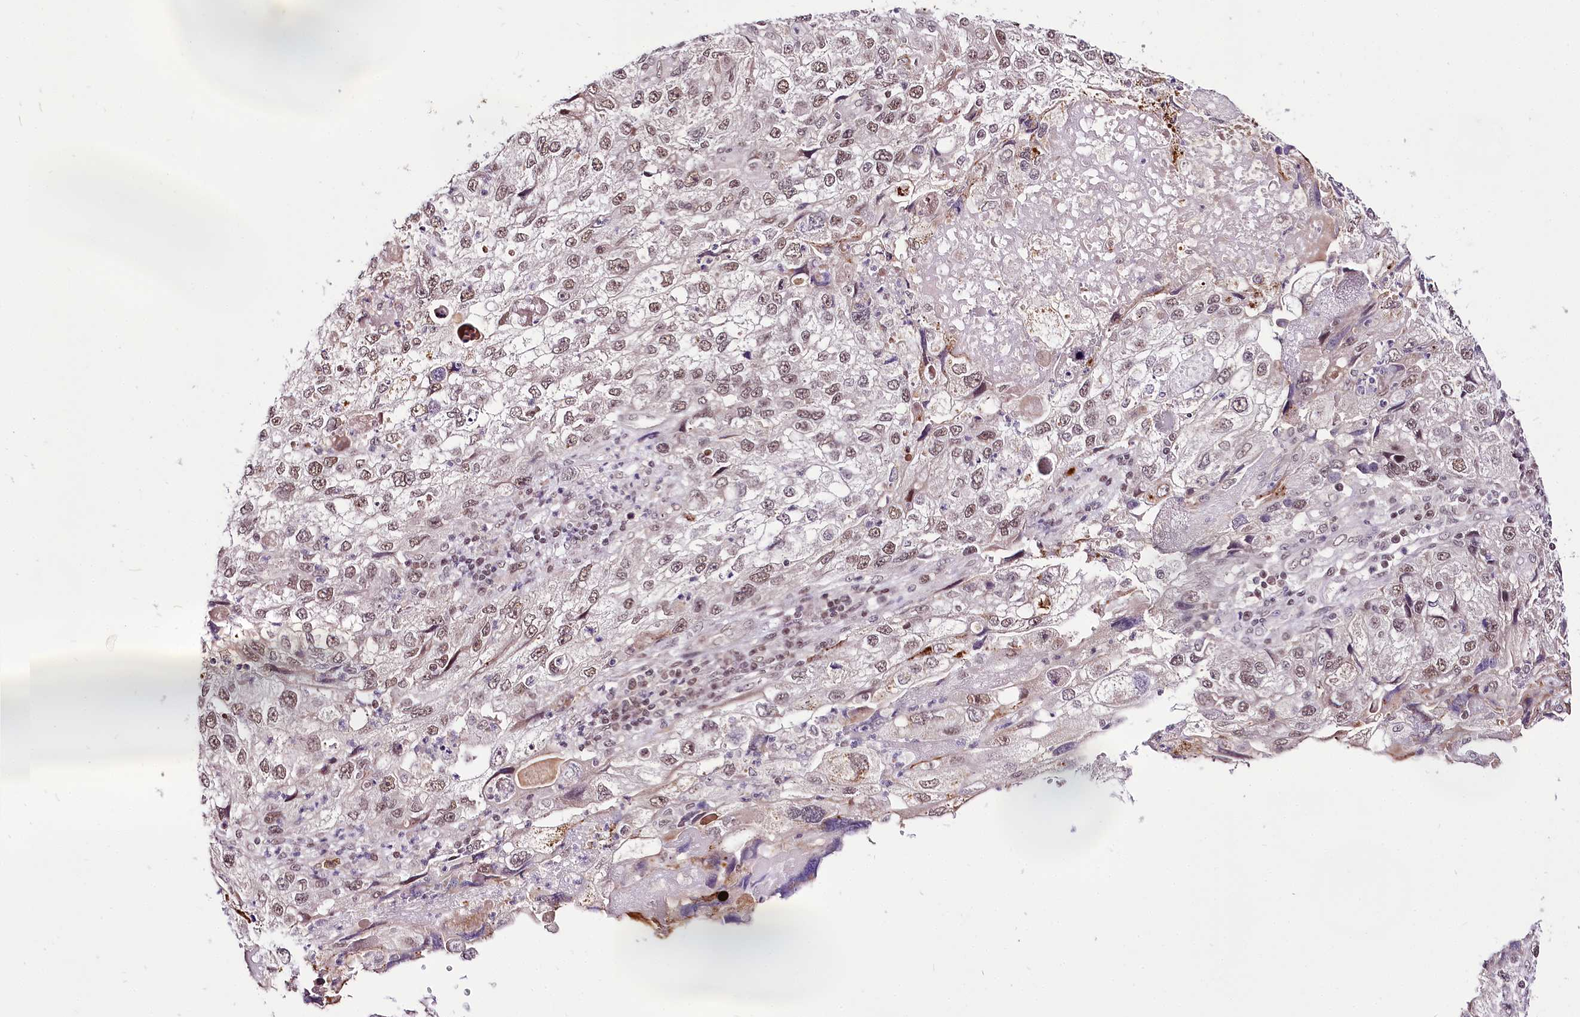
{"staining": {"intensity": "weak", "quantity": "25%-75%", "location": "nuclear"}, "tissue": "endometrial cancer", "cell_type": "Tumor cells", "image_type": "cancer", "snomed": [{"axis": "morphology", "description": "Adenocarcinoma, NOS"}, {"axis": "topography", "description": "Endometrium"}], "caption": "Endometrial cancer tissue exhibits weak nuclear expression in approximately 25%-75% of tumor cells, visualized by immunohistochemistry. (DAB IHC, brown staining for protein, blue staining for nuclei).", "gene": "POLA2", "patient": {"sex": "female", "age": 49}}